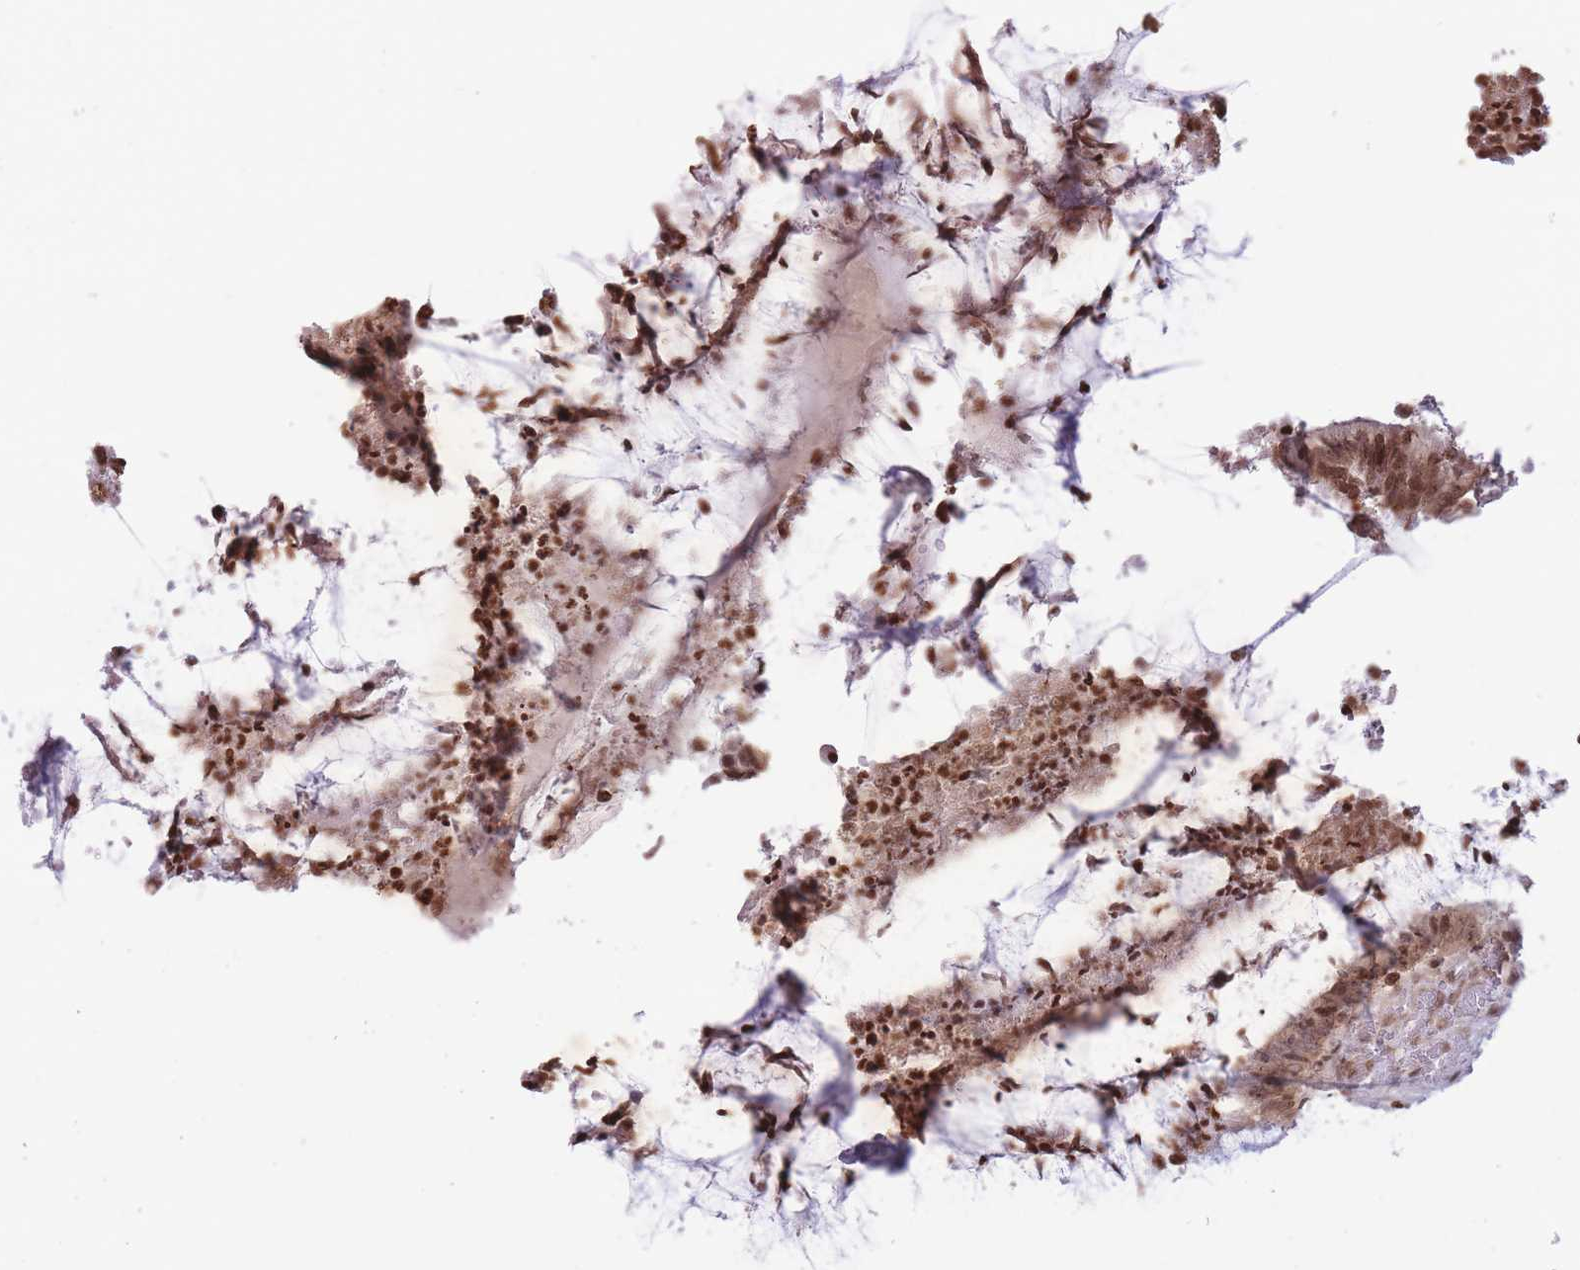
{"staining": {"intensity": "moderate", "quantity": ">75%", "location": "cytoplasmic/membranous,nuclear"}, "tissue": "colorectal cancer", "cell_type": "Tumor cells", "image_type": "cancer", "snomed": [{"axis": "morphology", "description": "Adenocarcinoma, NOS"}, {"axis": "topography", "description": "Colon"}], "caption": "Immunohistochemistry (IHC) of colorectal cancer (adenocarcinoma) reveals medium levels of moderate cytoplasmic/membranous and nuclear expression in about >75% of tumor cells.", "gene": "SHISAL1", "patient": {"sex": "female", "age": 43}}